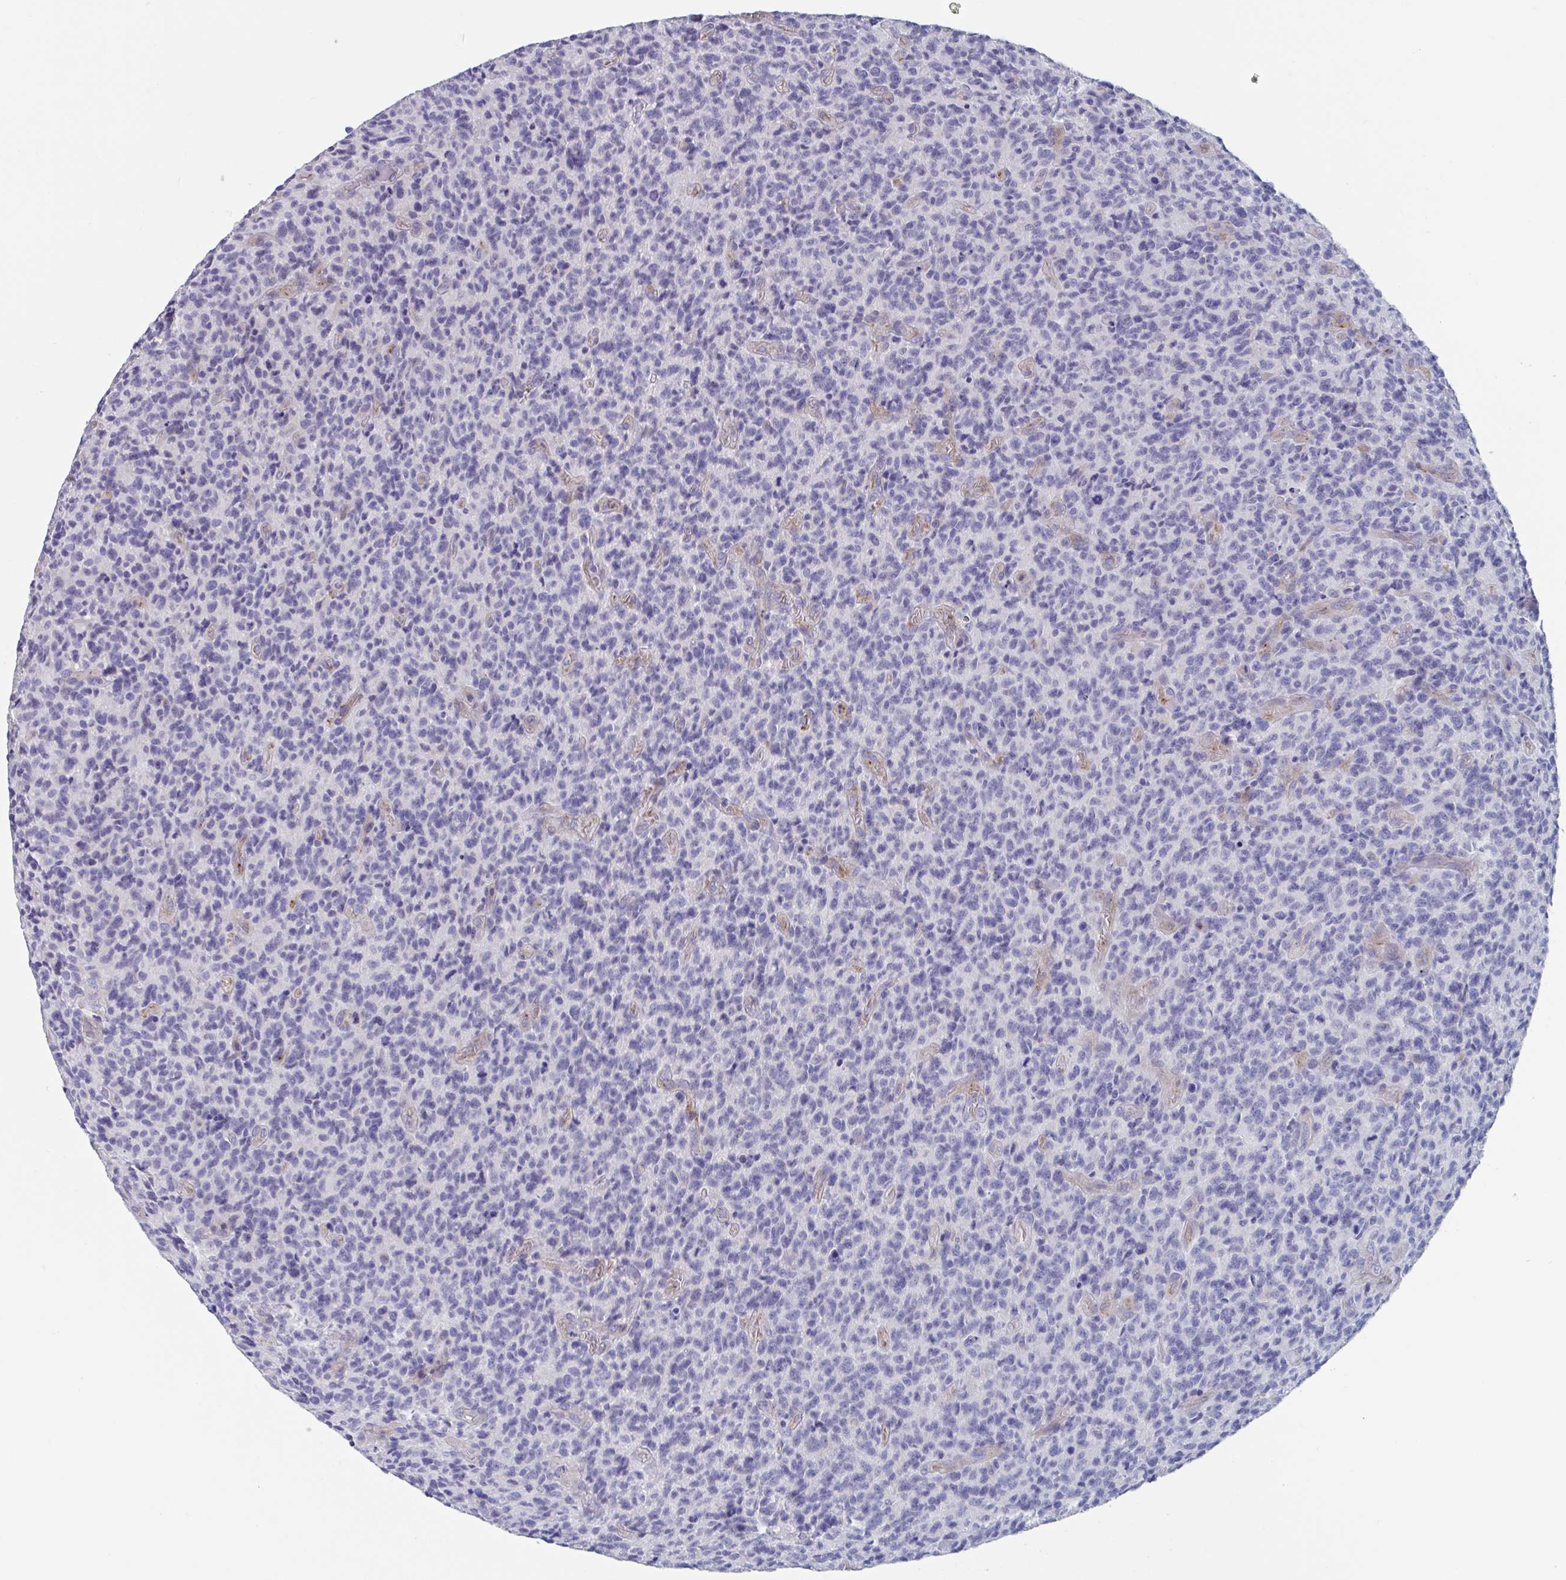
{"staining": {"intensity": "negative", "quantity": "none", "location": "none"}, "tissue": "glioma", "cell_type": "Tumor cells", "image_type": "cancer", "snomed": [{"axis": "morphology", "description": "Glioma, malignant, High grade"}, {"axis": "topography", "description": "Brain"}], "caption": "DAB immunohistochemical staining of glioma shows no significant positivity in tumor cells.", "gene": "ABHD16A", "patient": {"sex": "male", "age": 76}}